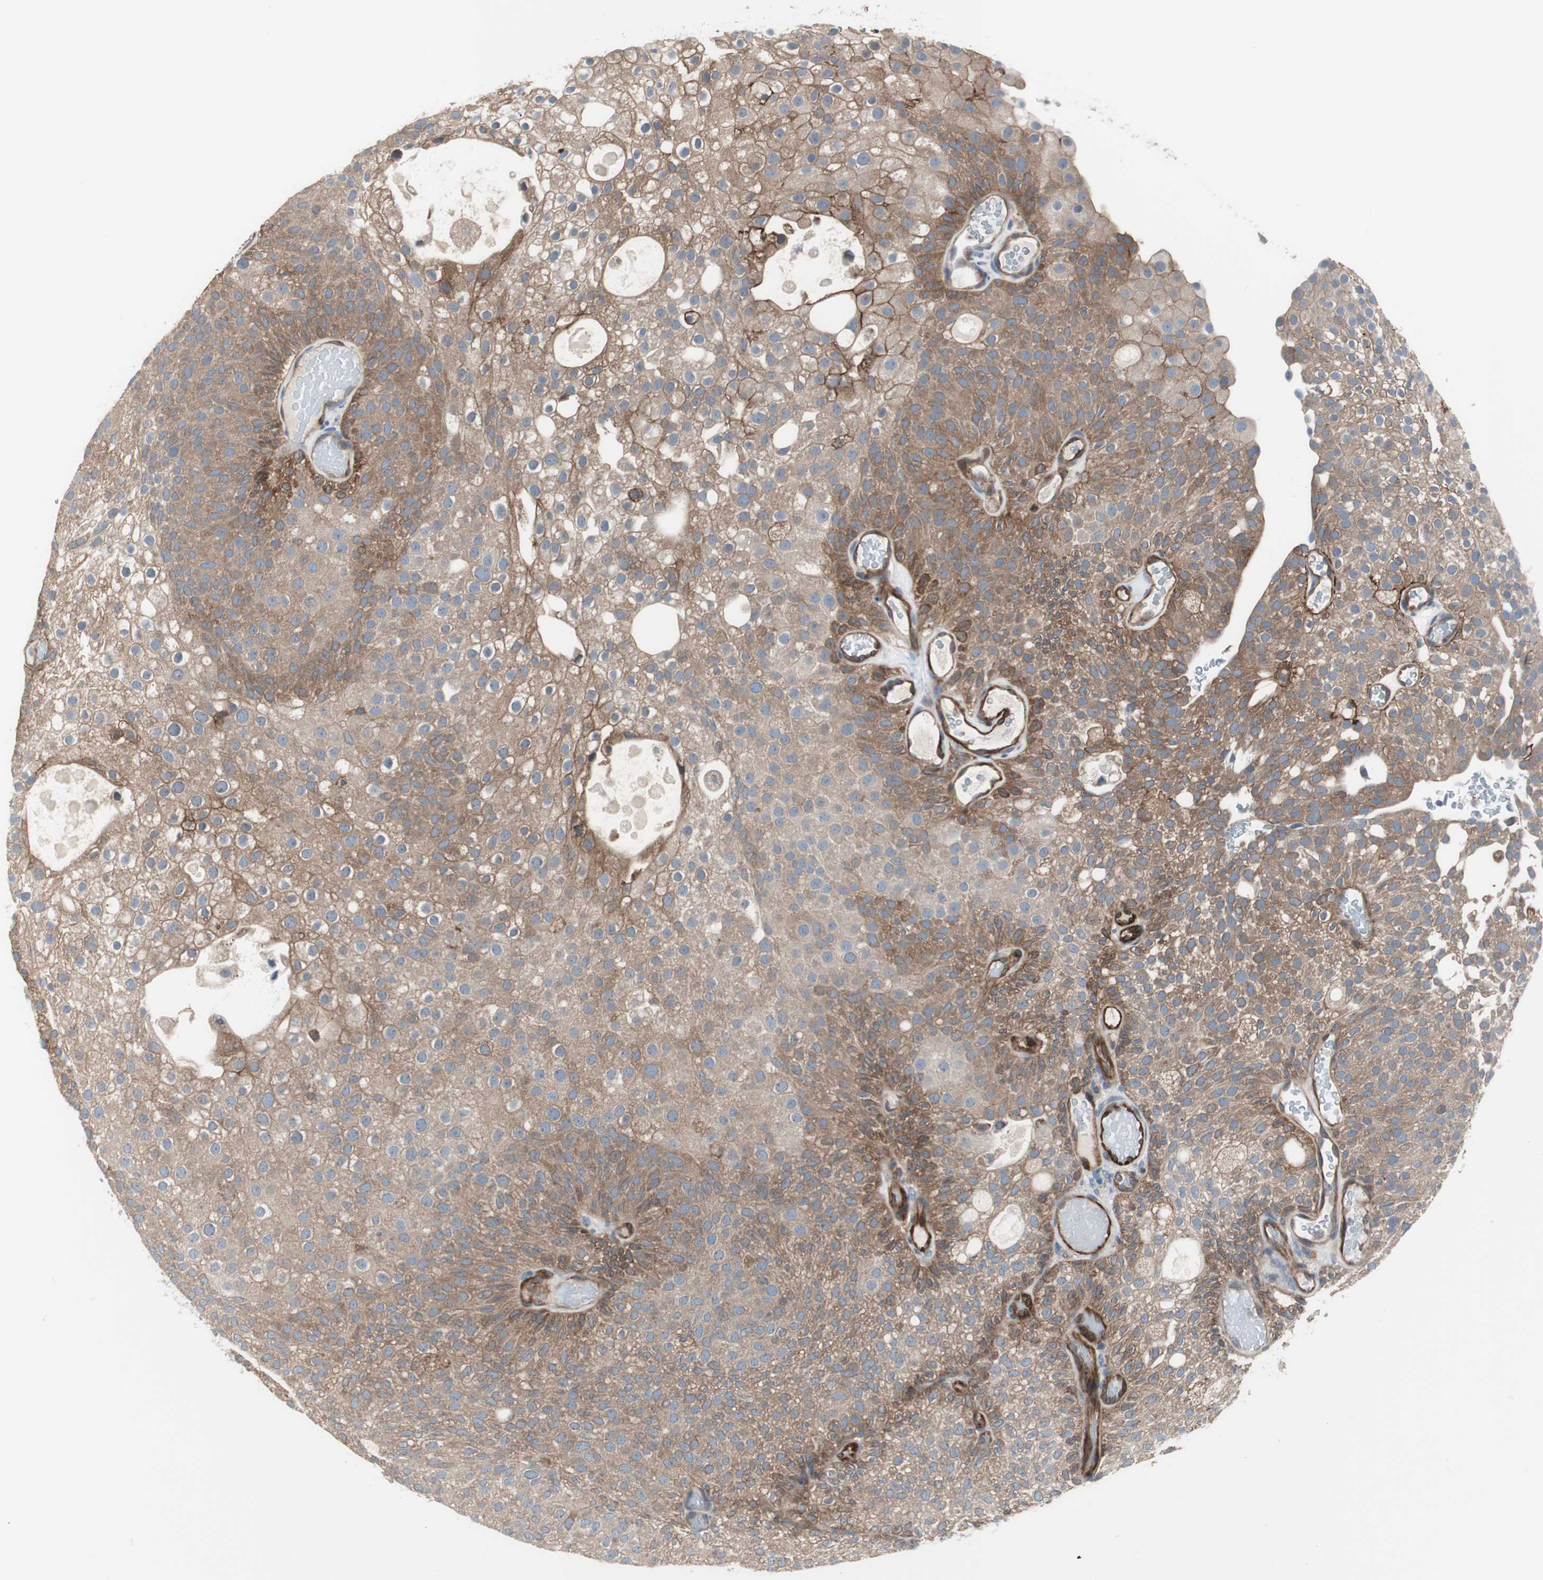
{"staining": {"intensity": "moderate", "quantity": ">75%", "location": "cytoplasmic/membranous"}, "tissue": "urothelial cancer", "cell_type": "Tumor cells", "image_type": "cancer", "snomed": [{"axis": "morphology", "description": "Urothelial carcinoma, Low grade"}, {"axis": "topography", "description": "Urinary bladder"}], "caption": "Approximately >75% of tumor cells in urothelial carcinoma (low-grade) show moderate cytoplasmic/membranous protein positivity as visualized by brown immunohistochemical staining.", "gene": "SWAP70", "patient": {"sex": "male", "age": 78}}